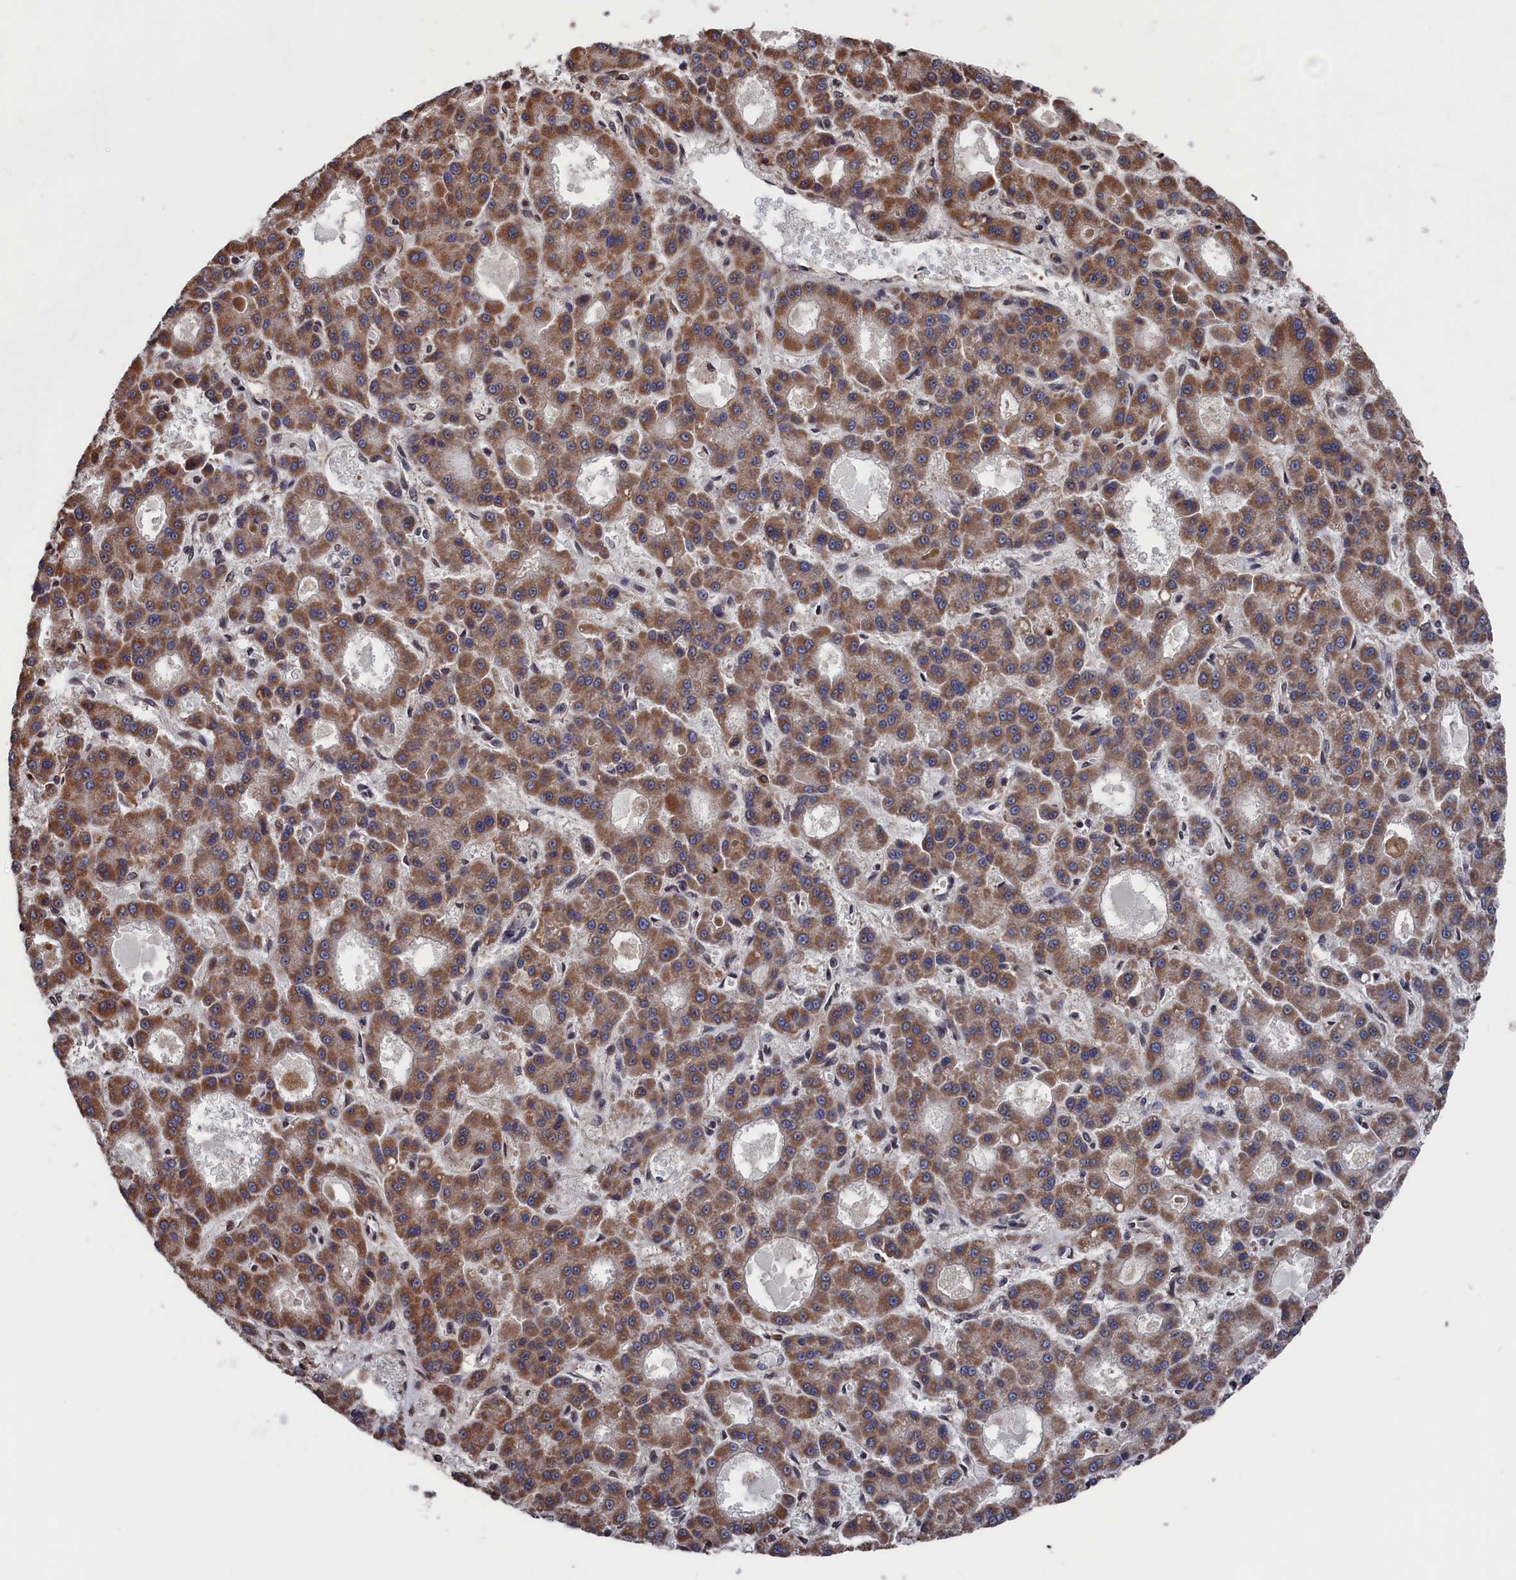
{"staining": {"intensity": "moderate", "quantity": ">75%", "location": "cytoplasmic/membranous"}, "tissue": "liver cancer", "cell_type": "Tumor cells", "image_type": "cancer", "snomed": [{"axis": "morphology", "description": "Carcinoma, Hepatocellular, NOS"}, {"axis": "topography", "description": "Liver"}], "caption": "A medium amount of moderate cytoplasmic/membranous positivity is identified in approximately >75% of tumor cells in liver hepatocellular carcinoma tissue. Immunohistochemistry (ihc) stains the protein of interest in brown and the nuclei are stained blue.", "gene": "PDE12", "patient": {"sex": "male", "age": 70}}